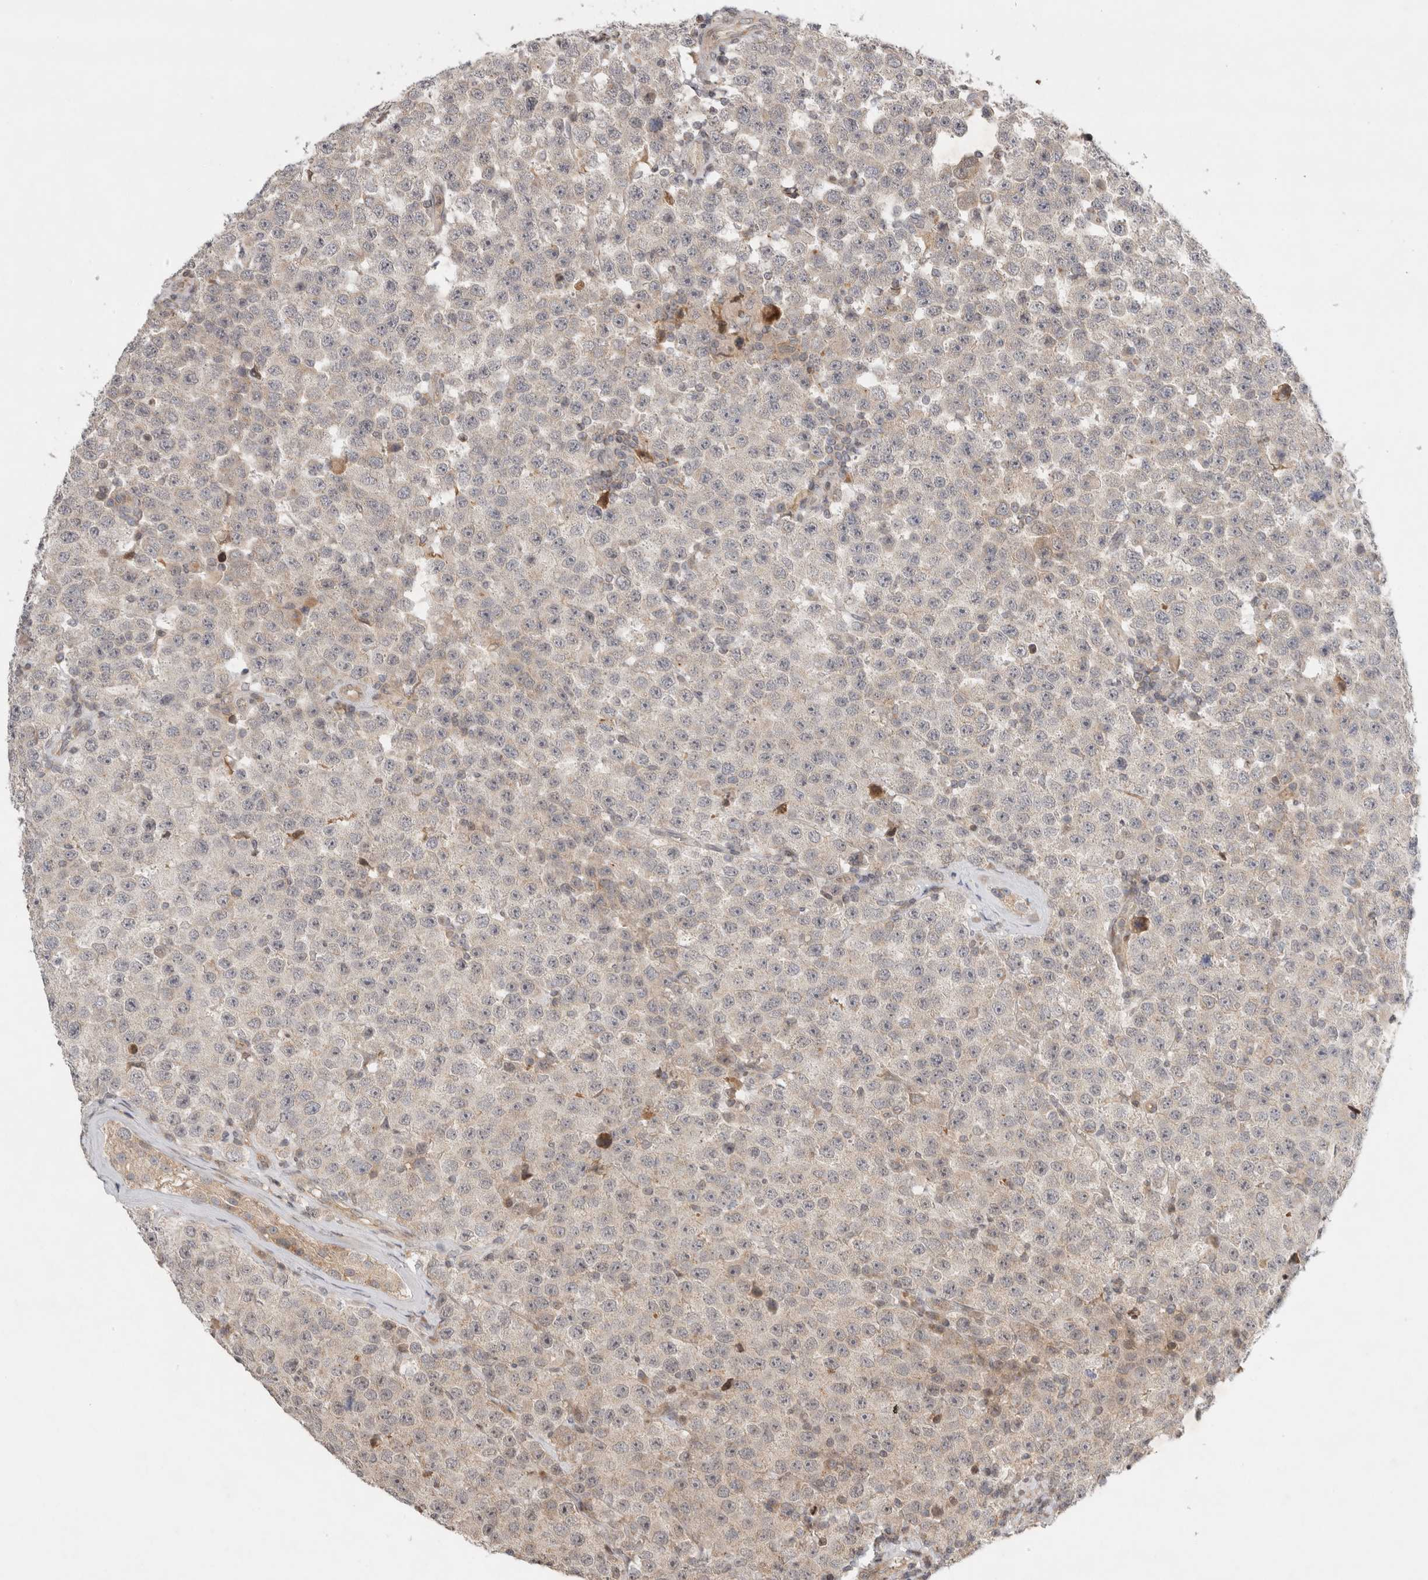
{"staining": {"intensity": "negative", "quantity": "none", "location": "none"}, "tissue": "testis cancer", "cell_type": "Tumor cells", "image_type": "cancer", "snomed": [{"axis": "morphology", "description": "Seminoma, NOS"}, {"axis": "topography", "description": "Testis"}], "caption": "Protein analysis of testis seminoma reveals no significant positivity in tumor cells.", "gene": "EIF2AK1", "patient": {"sex": "male", "age": 28}}